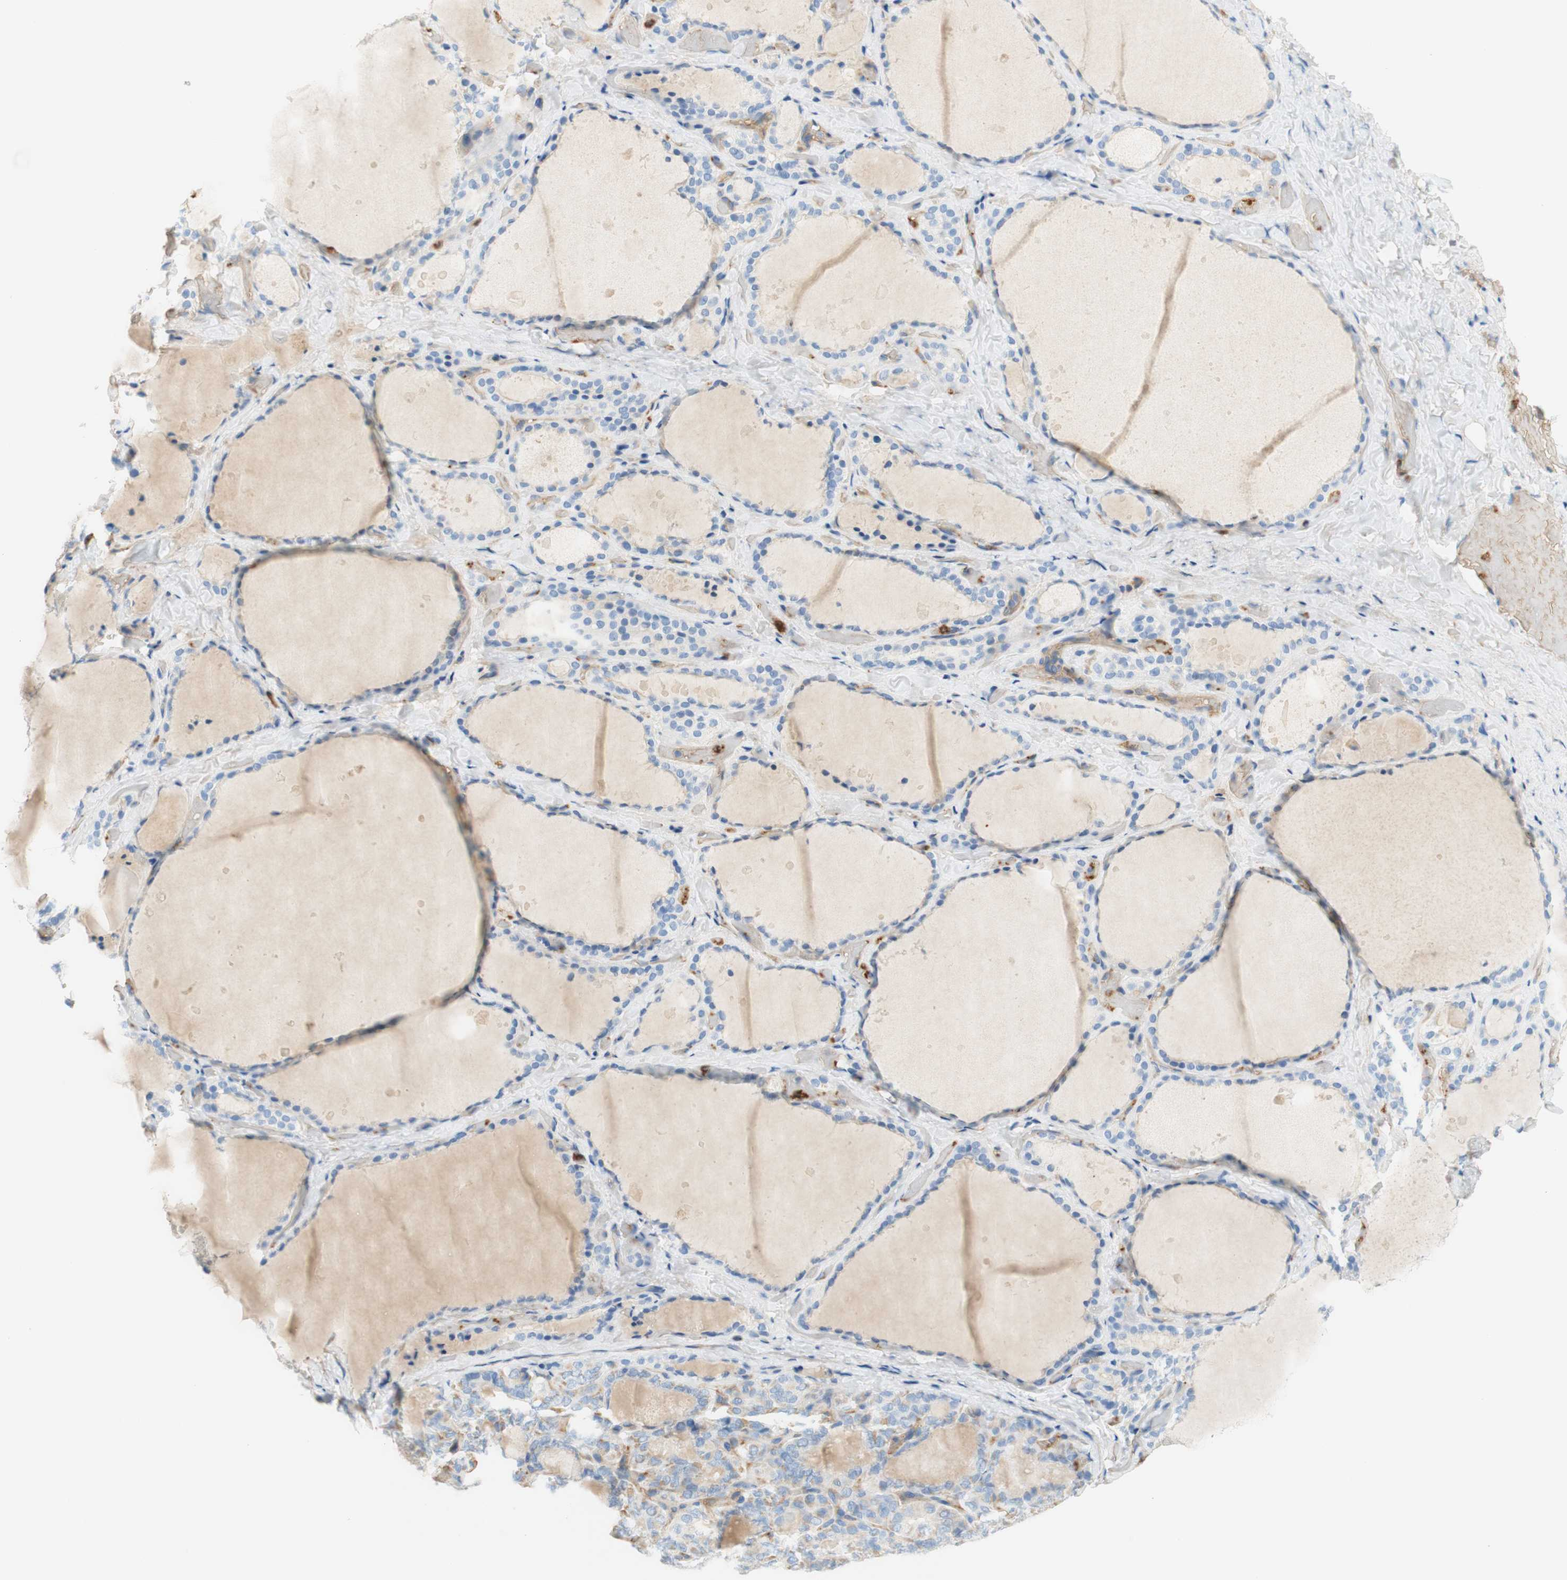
{"staining": {"intensity": "weak", "quantity": "<25%", "location": "cytoplasmic/membranous"}, "tissue": "thyroid gland", "cell_type": "Glandular cells", "image_type": "normal", "snomed": [{"axis": "morphology", "description": "Normal tissue, NOS"}, {"axis": "topography", "description": "Thyroid gland"}], "caption": "Immunohistochemistry (IHC) image of unremarkable thyroid gland stained for a protein (brown), which exhibits no positivity in glandular cells. (DAB immunohistochemistry (IHC) visualized using brightfield microscopy, high magnification).", "gene": "STOM", "patient": {"sex": "female", "age": 44}}